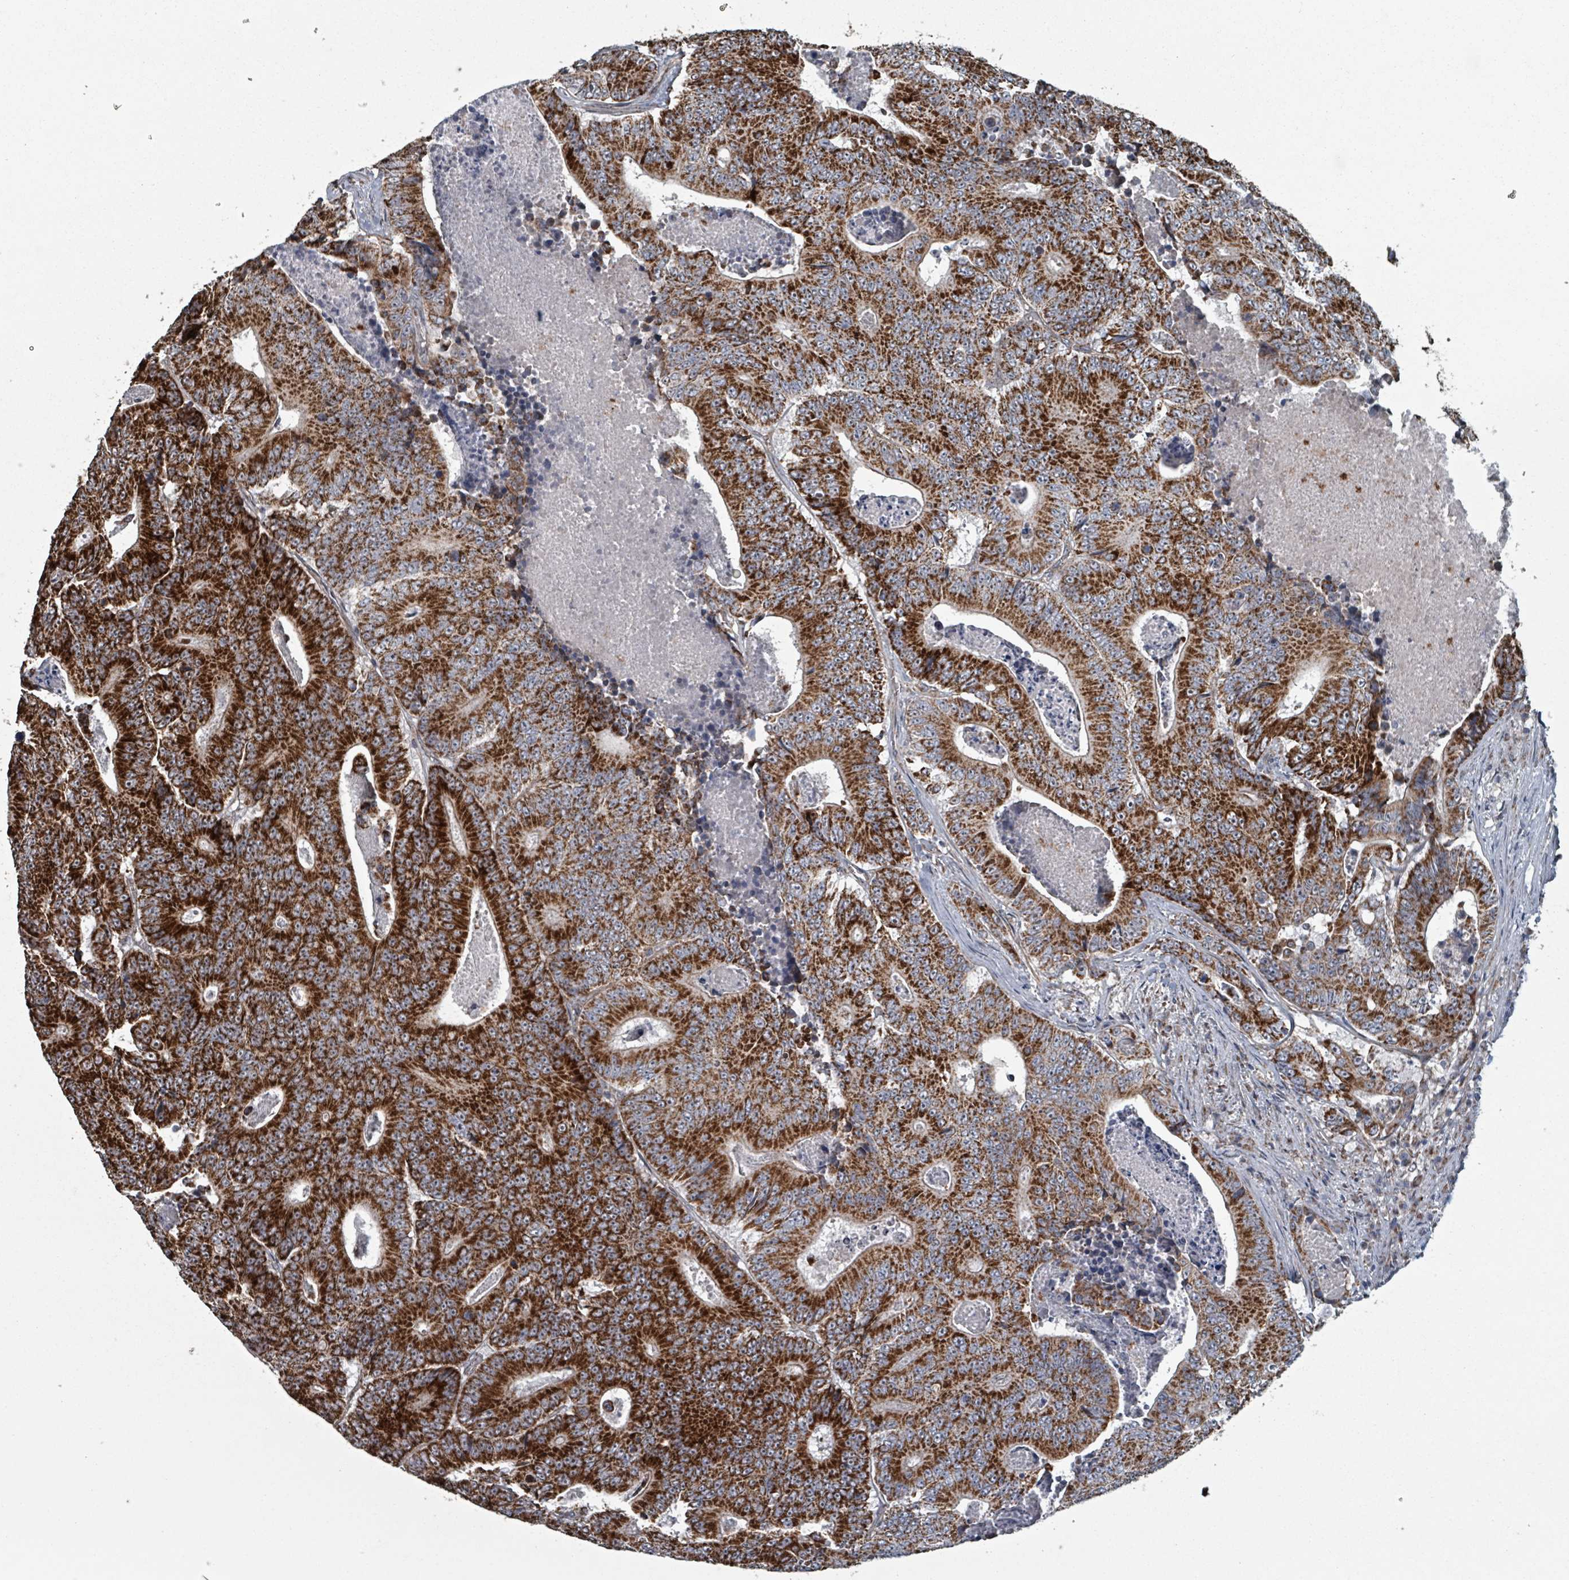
{"staining": {"intensity": "strong", "quantity": ">75%", "location": "cytoplasmic/membranous"}, "tissue": "colorectal cancer", "cell_type": "Tumor cells", "image_type": "cancer", "snomed": [{"axis": "morphology", "description": "Adenocarcinoma, NOS"}, {"axis": "topography", "description": "Colon"}], "caption": "Adenocarcinoma (colorectal) was stained to show a protein in brown. There is high levels of strong cytoplasmic/membranous expression in about >75% of tumor cells.", "gene": "MRPL4", "patient": {"sex": "male", "age": 83}}